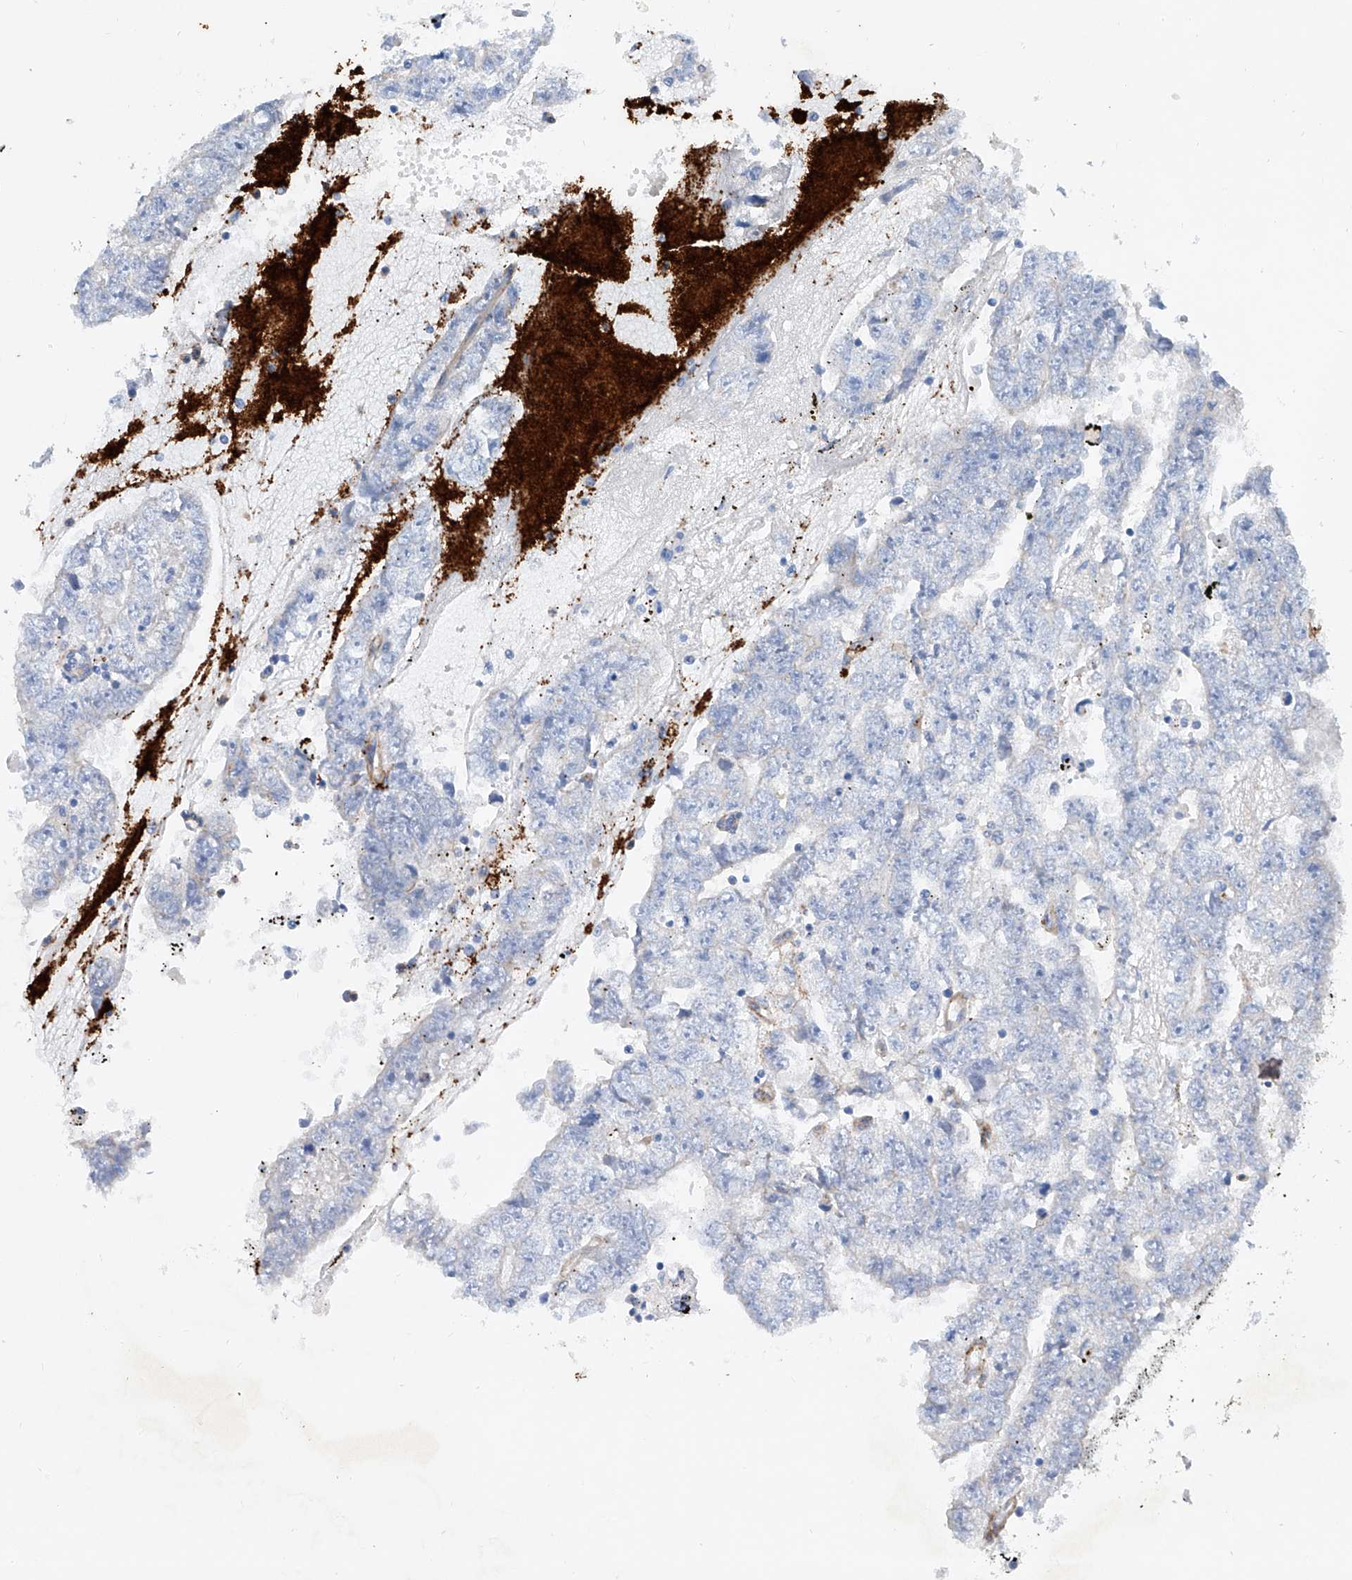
{"staining": {"intensity": "negative", "quantity": "none", "location": "none"}, "tissue": "testis cancer", "cell_type": "Tumor cells", "image_type": "cancer", "snomed": [{"axis": "morphology", "description": "Carcinoma, Embryonal, NOS"}, {"axis": "topography", "description": "Testis"}], "caption": "This is an immunohistochemistry micrograph of human embryonal carcinoma (testis). There is no positivity in tumor cells.", "gene": "TAS2R60", "patient": {"sex": "male", "age": 25}}